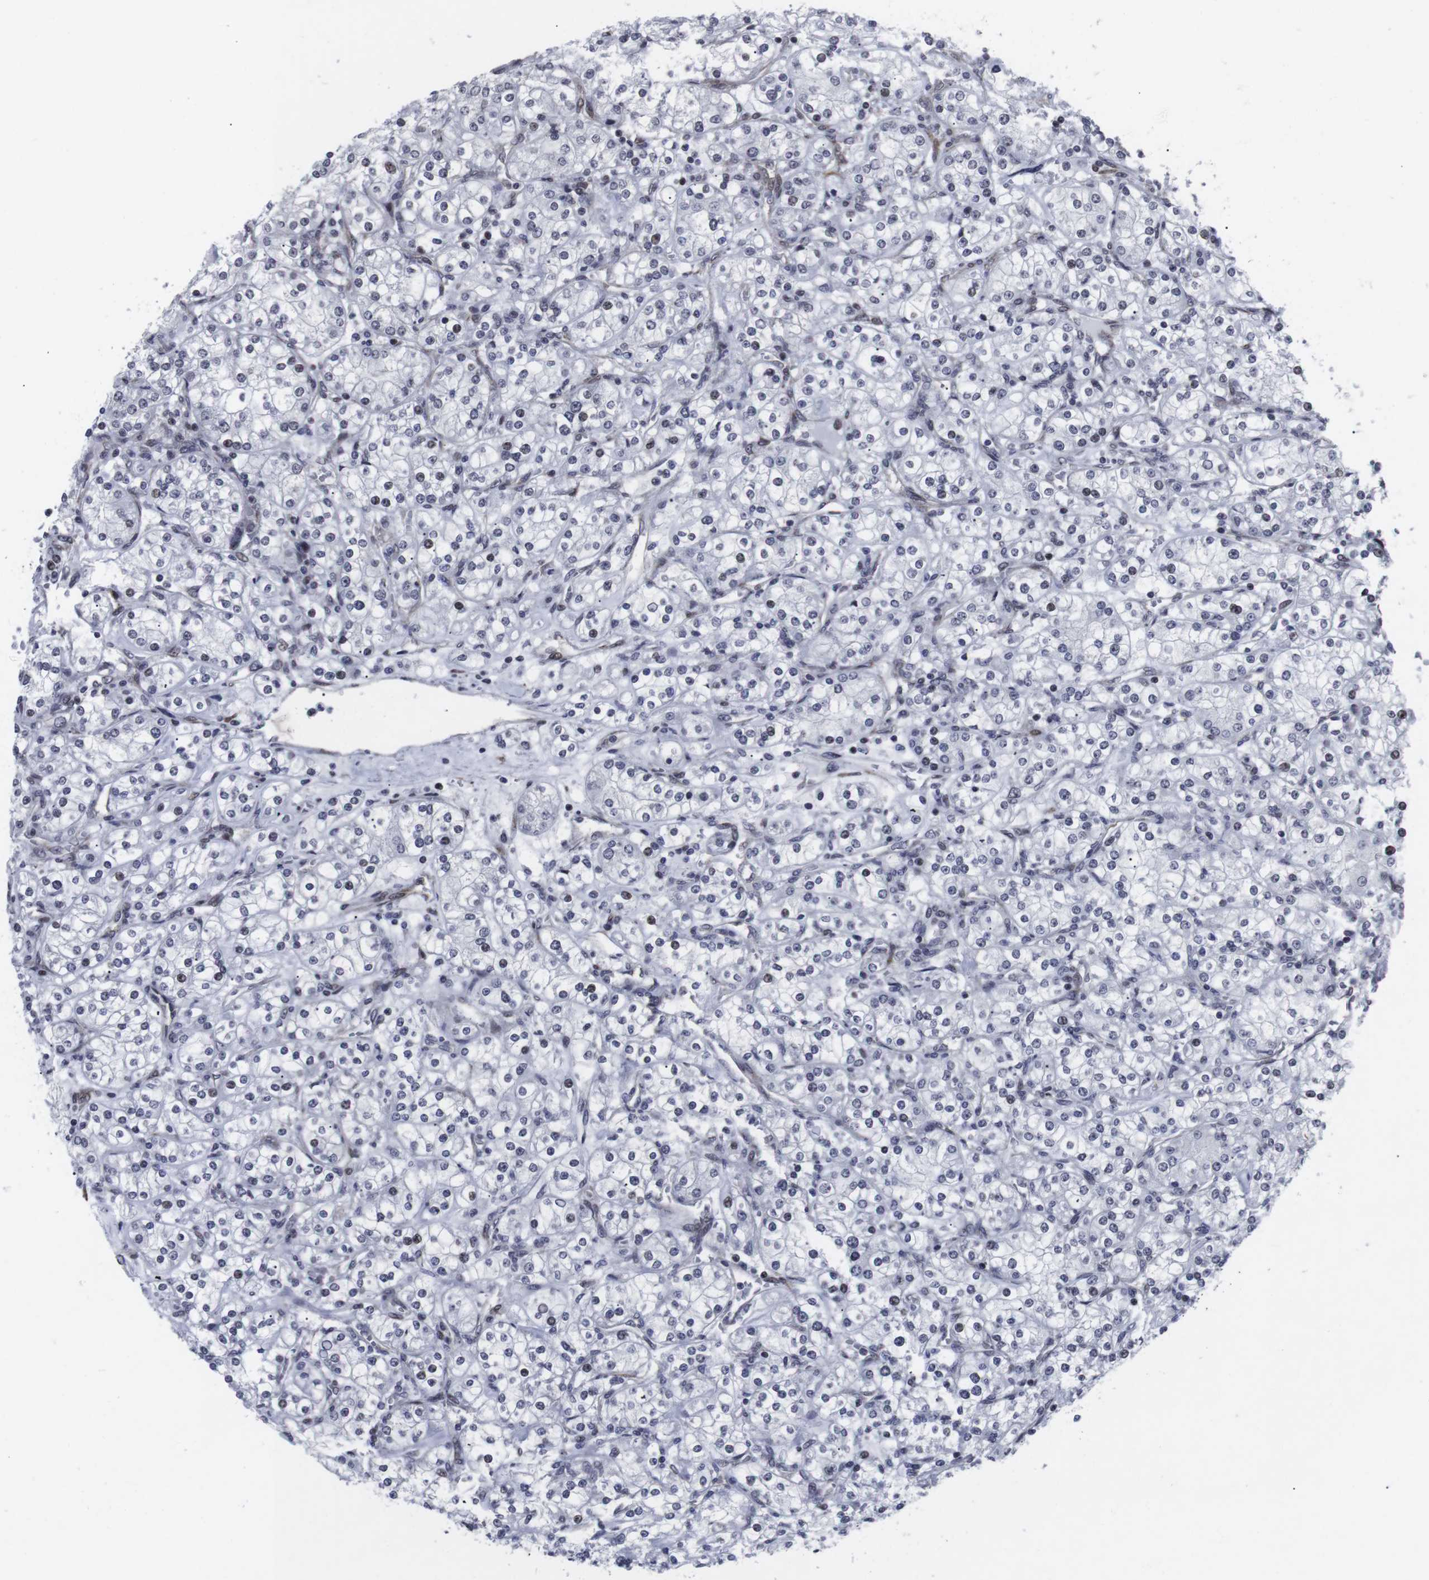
{"staining": {"intensity": "weak", "quantity": "<25%", "location": "nuclear"}, "tissue": "renal cancer", "cell_type": "Tumor cells", "image_type": "cancer", "snomed": [{"axis": "morphology", "description": "Adenocarcinoma, NOS"}, {"axis": "topography", "description": "Kidney"}], "caption": "High power microscopy histopathology image of an IHC photomicrograph of renal cancer, revealing no significant positivity in tumor cells. (DAB (3,3'-diaminobenzidine) immunohistochemistry with hematoxylin counter stain).", "gene": "MLH1", "patient": {"sex": "male", "age": 77}}